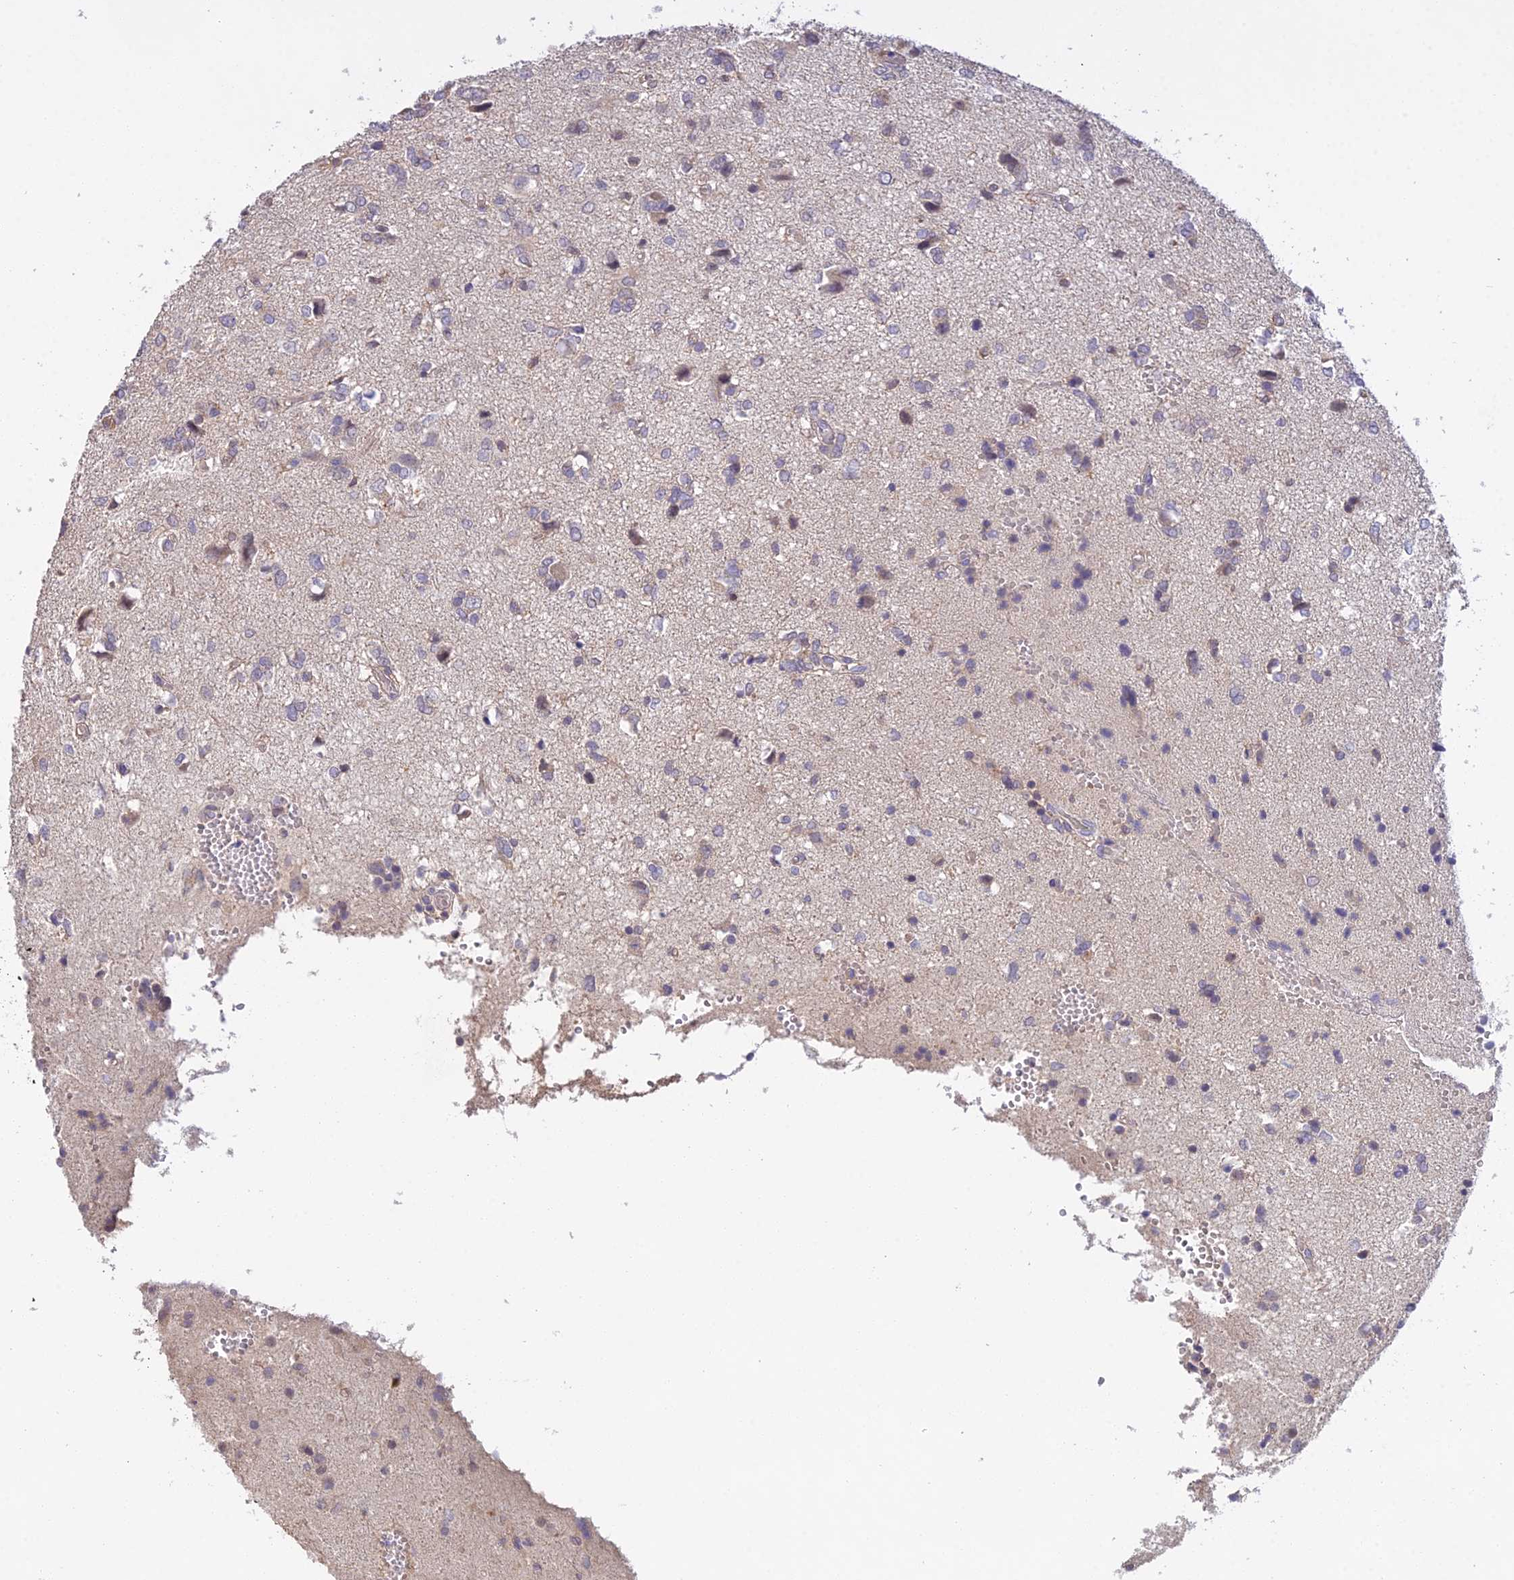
{"staining": {"intensity": "negative", "quantity": "none", "location": "none"}, "tissue": "glioma", "cell_type": "Tumor cells", "image_type": "cancer", "snomed": [{"axis": "morphology", "description": "Glioma, malignant, High grade"}, {"axis": "topography", "description": "Brain"}], "caption": "A histopathology image of human glioma is negative for staining in tumor cells.", "gene": "FBP1", "patient": {"sex": "female", "age": 59}}